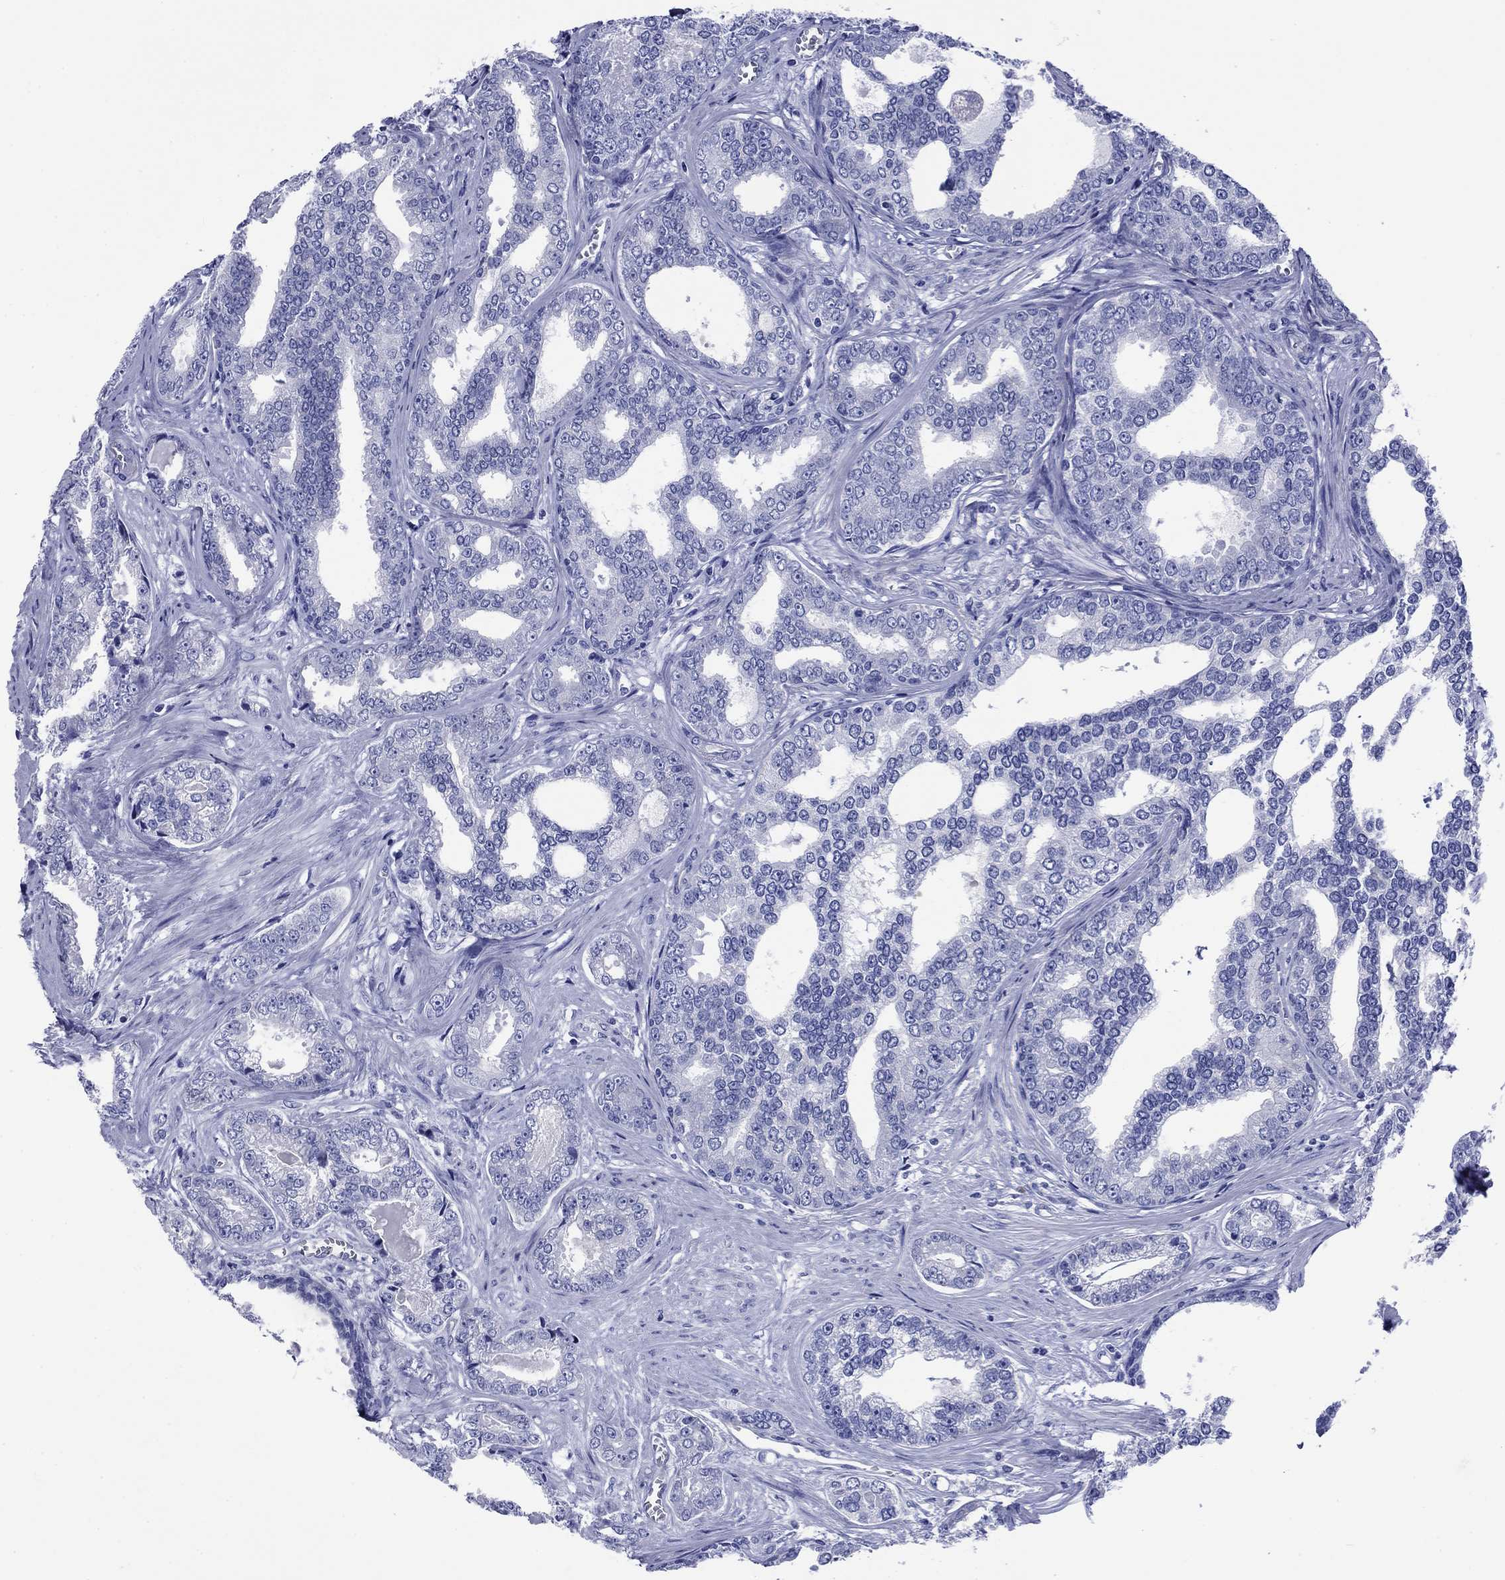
{"staining": {"intensity": "negative", "quantity": "none", "location": "none"}, "tissue": "prostate cancer", "cell_type": "Tumor cells", "image_type": "cancer", "snomed": [{"axis": "morphology", "description": "Adenocarcinoma, NOS"}, {"axis": "topography", "description": "Prostate"}], "caption": "A high-resolution histopathology image shows IHC staining of adenocarcinoma (prostate), which demonstrates no significant positivity in tumor cells.", "gene": "SLC1A2", "patient": {"sex": "male", "age": 67}}